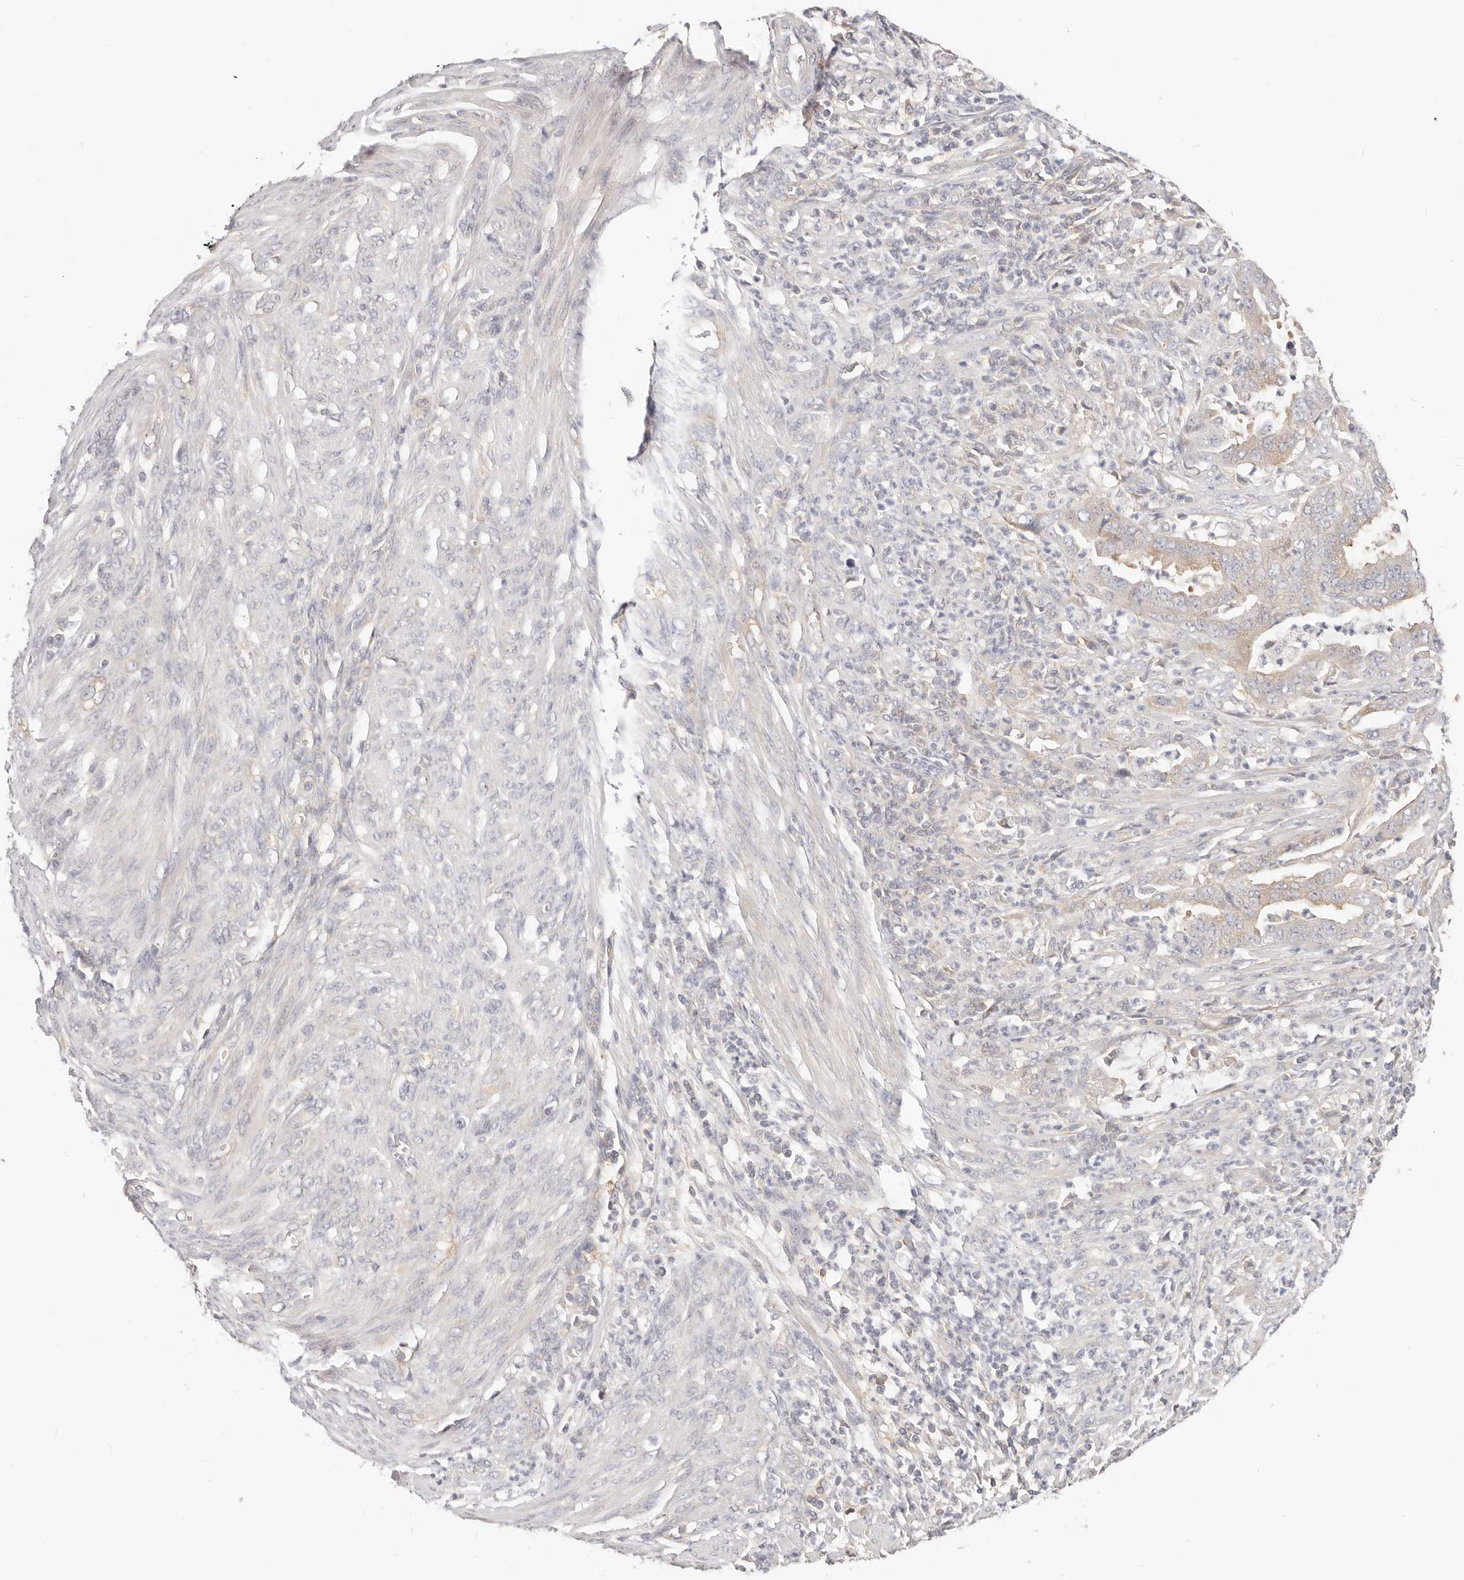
{"staining": {"intensity": "weak", "quantity": "<25%", "location": "cytoplasmic/membranous"}, "tissue": "endometrial cancer", "cell_type": "Tumor cells", "image_type": "cancer", "snomed": [{"axis": "morphology", "description": "Adenocarcinoma, NOS"}, {"axis": "topography", "description": "Endometrium"}], "caption": "Photomicrograph shows no significant protein staining in tumor cells of endometrial cancer.", "gene": "DTNBP1", "patient": {"sex": "female", "age": 51}}